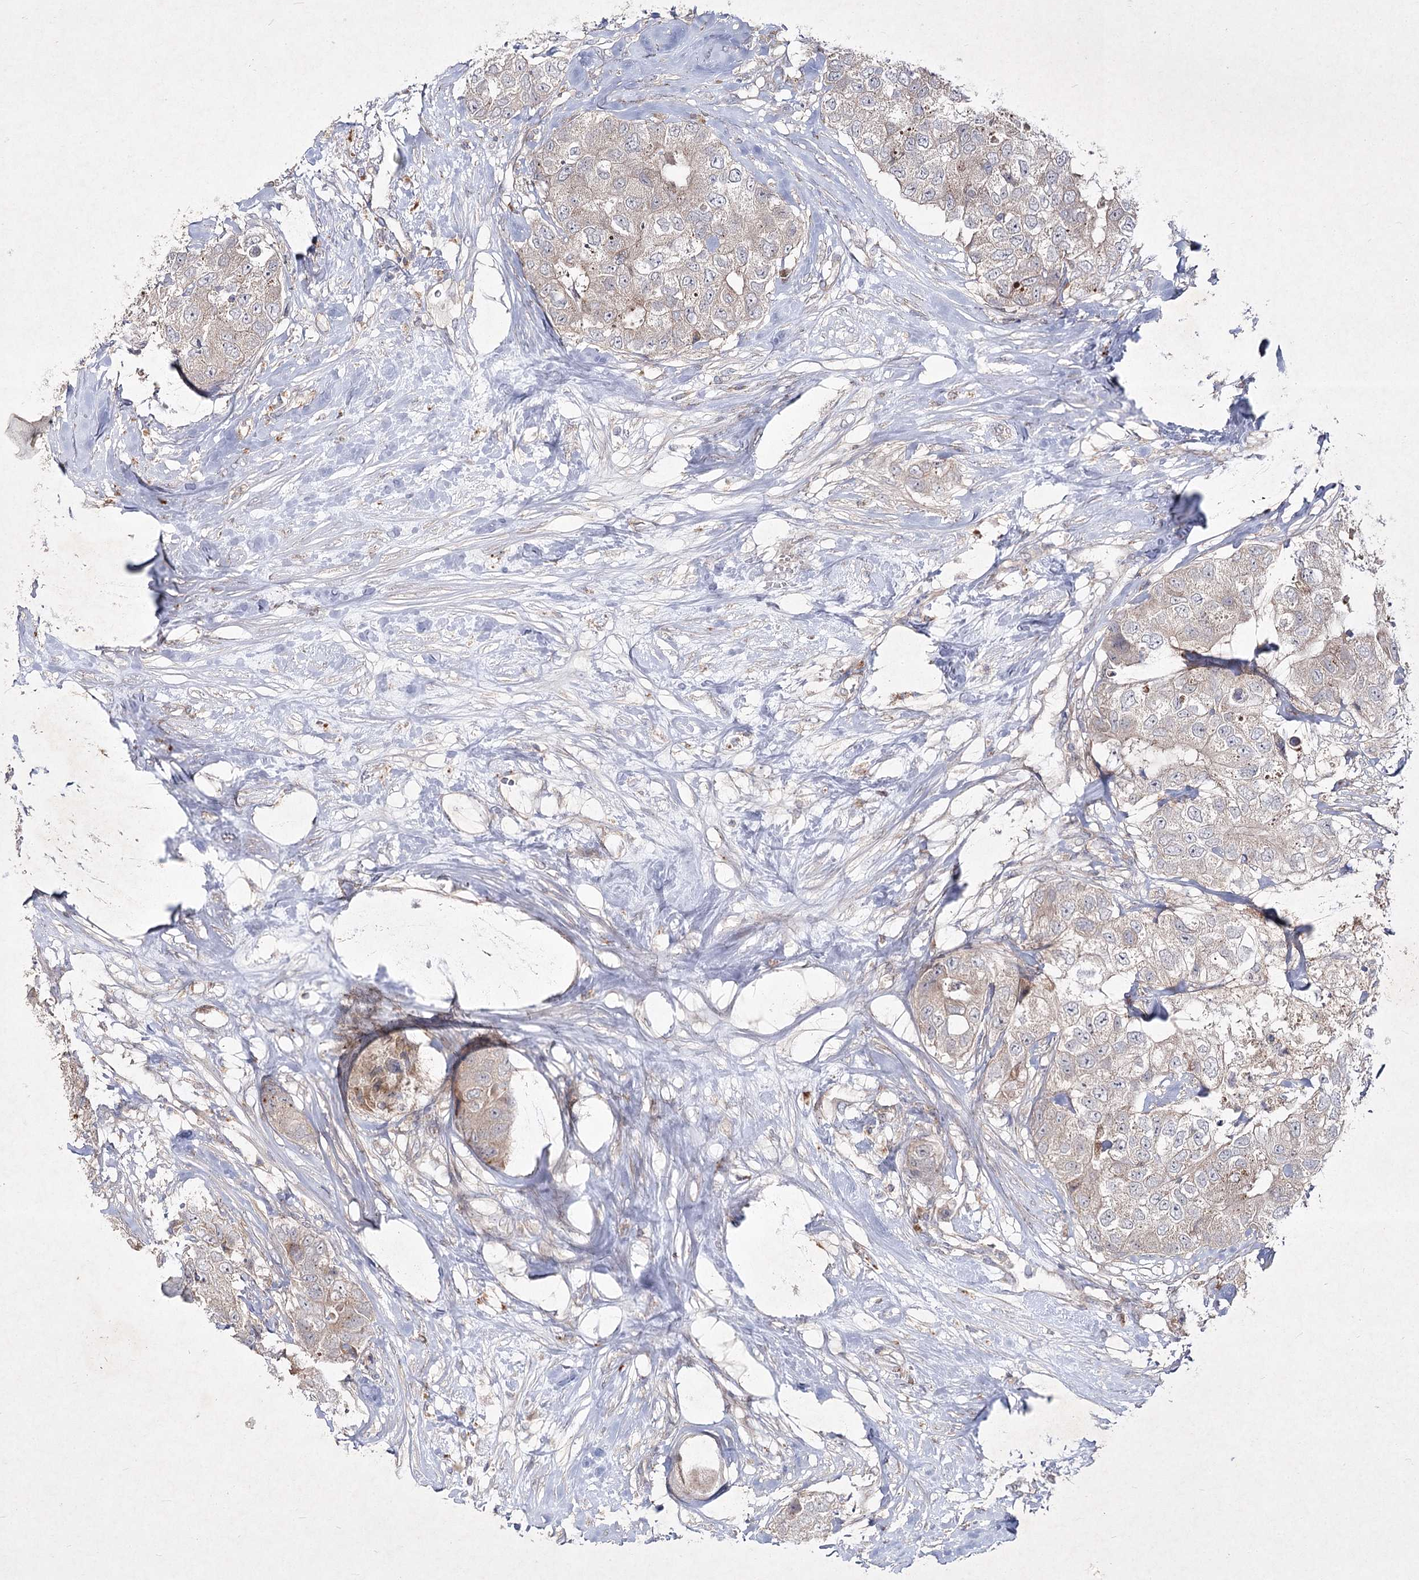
{"staining": {"intensity": "weak", "quantity": "<25%", "location": "cytoplasmic/membranous"}, "tissue": "breast cancer", "cell_type": "Tumor cells", "image_type": "cancer", "snomed": [{"axis": "morphology", "description": "Duct carcinoma"}, {"axis": "topography", "description": "Breast"}], "caption": "The micrograph exhibits no staining of tumor cells in breast cancer. The staining was performed using DAB to visualize the protein expression in brown, while the nuclei were stained in blue with hematoxylin (Magnification: 20x).", "gene": "CIB2", "patient": {"sex": "female", "age": 62}}